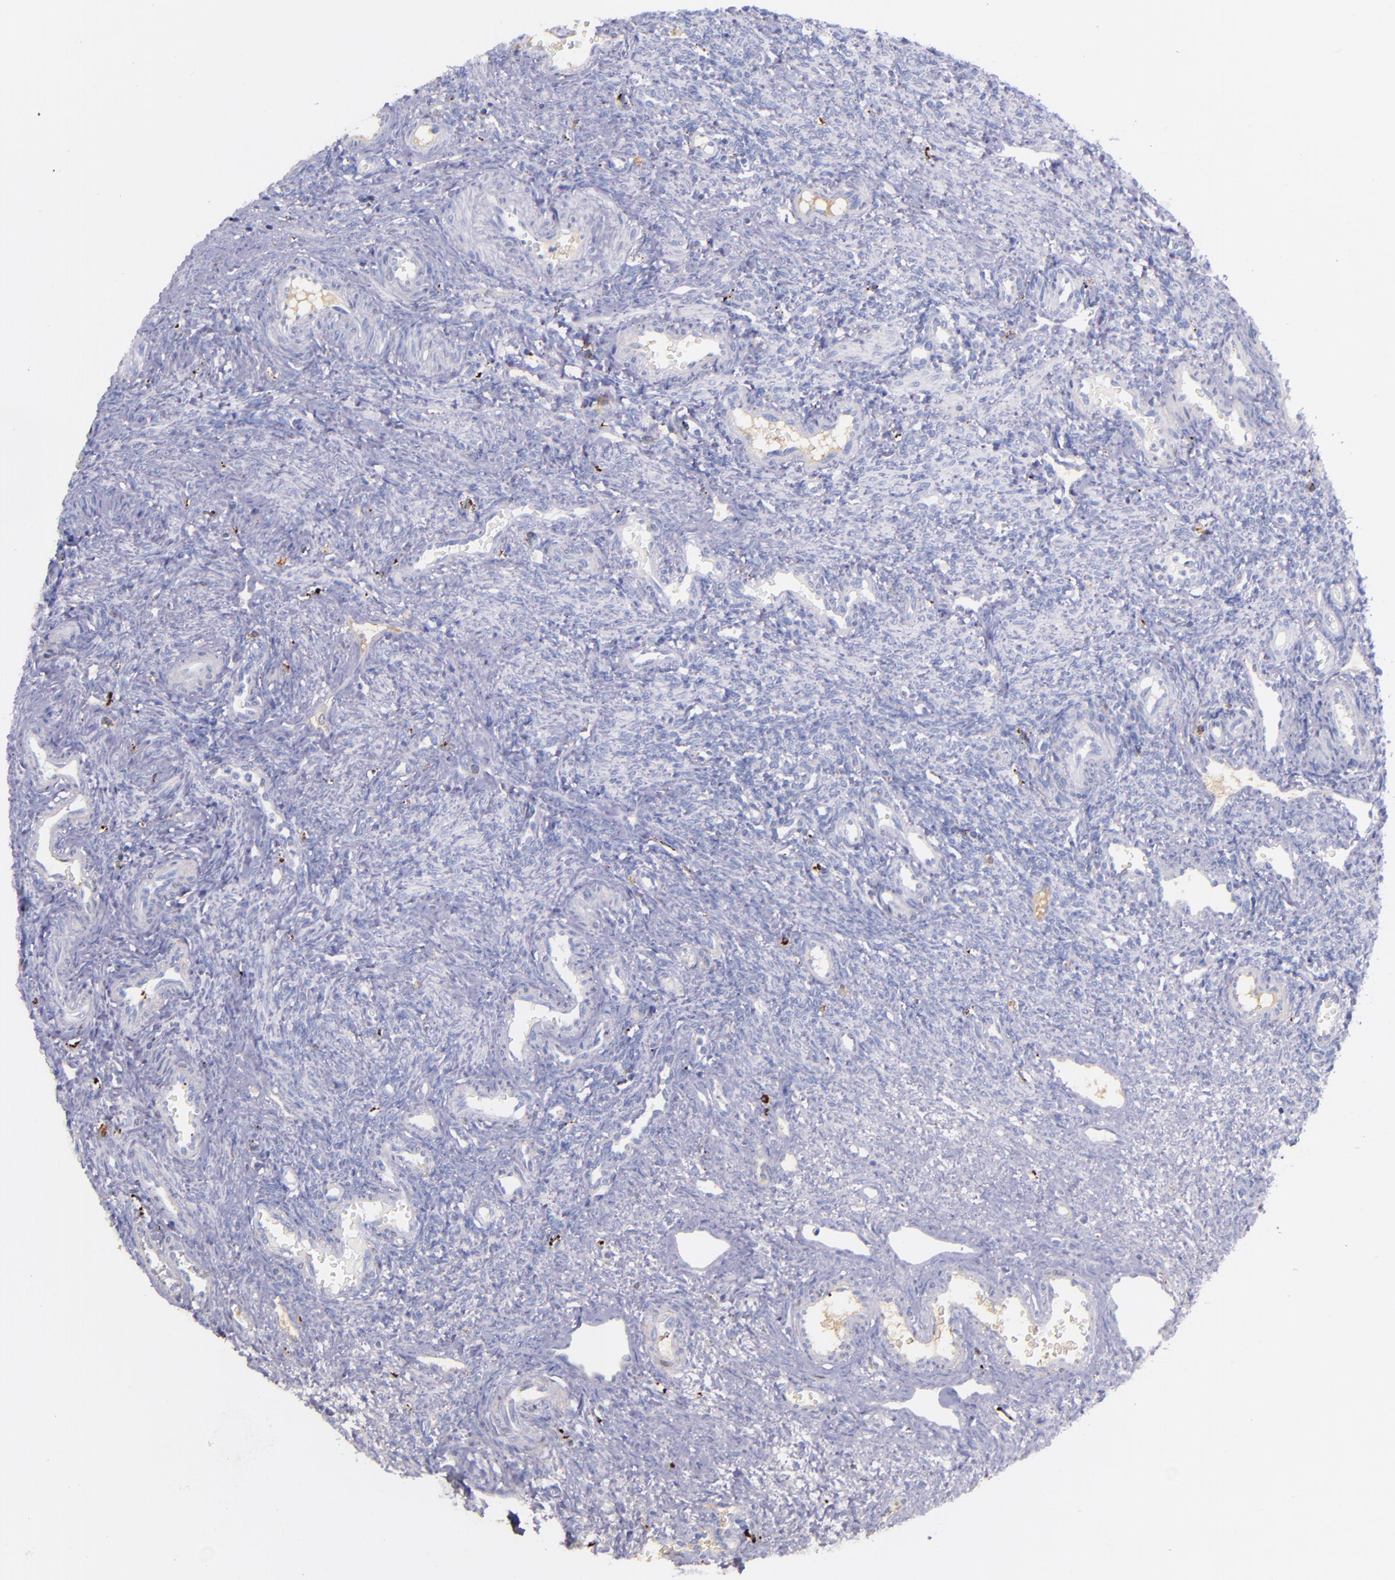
{"staining": {"intensity": "negative", "quantity": "none", "location": "none"}, "tissue": "ovary", "cell_type": "Follicle cells", "image_type": "normal", "snomed": [{"axis": "morphology", "description": "Normal tissue, NOS"}, {"axis": "topography", "description": "Ovary"}], "caption": "Micrograph shows no significant protein expression in follicle cells of benign ovary. (Stains: DAB immunohistochemistry (IHC) with hematoxylin counter stain, Microscopy: brightfield microscopy at high magnification).", "gene": "KNG1", "patient": {"sex": "female", "age": 33}}